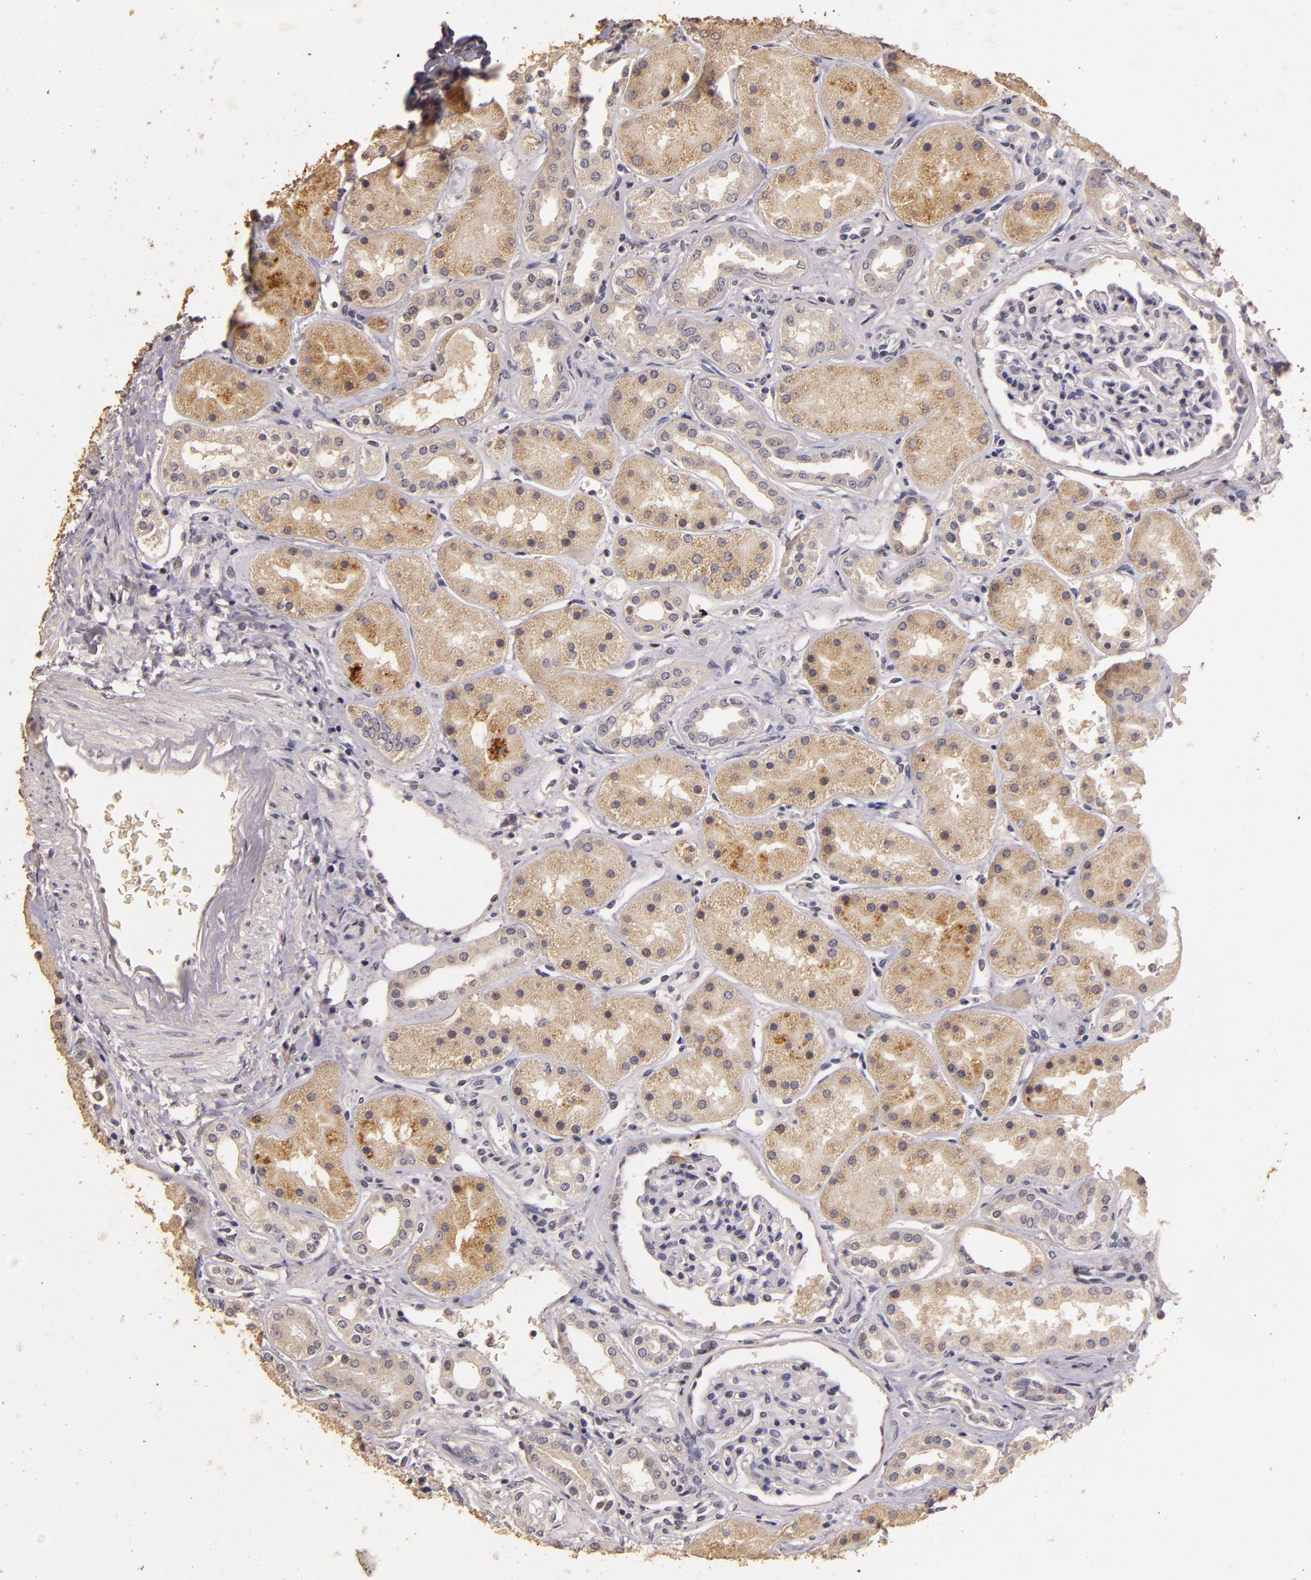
{"staining": {"intensity": "negative", "quantity": "none", "location": "none"}, "tissue": "kidney", "cell_type": "Cells in glomeruli", "image_type": "normal", "snomed": [{"axis": "morphology", "description": "Normal tissue, NOS"}, {"axis": "topography", "description": "Kidney"}], "caption": "The histopathology image reveals no significant positivity in cells in glomeruli of kidney.", "gene": "BCL2L13", "patient": {"sex": "male", "age": 28}}